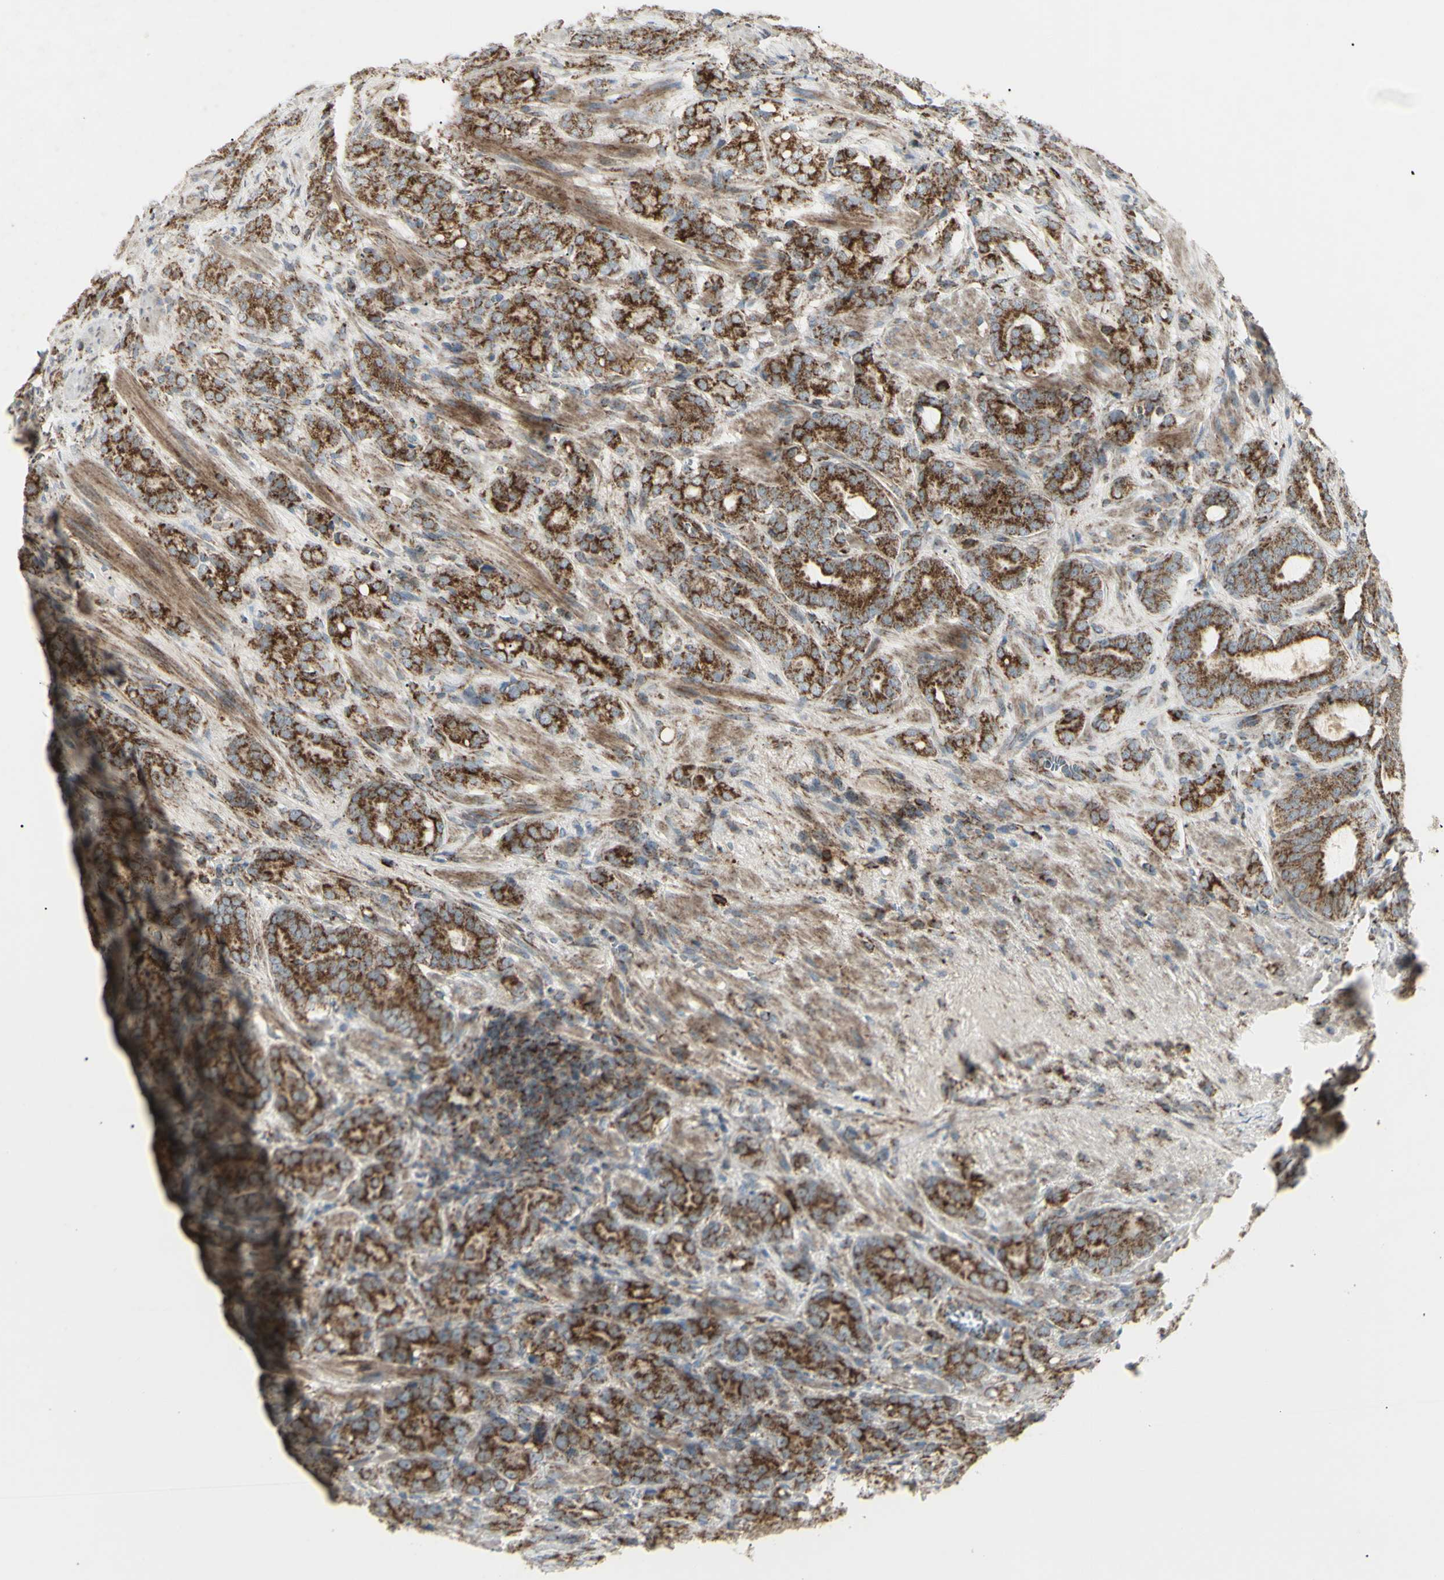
{"staining": {"intensity": "strong", "quantity": ">75%", "location": "cytoplasmic/membranous"}, "tissue": "prostate cancer", "cell_type": "Tumor cells", "image_type": "cancer", "snomed": [{"axis": "morphology", "description": "Adenocarcinoma, High grade"}, {"axis": "topography", "description": "Prostate"}], "caption": "Immunohistochemical staining of human high-grade adenocarcinoma (prostate) reveals high levels of strong cytoplasmic/membranous positivity in approximately >75% of tumor cells.", "gene": "CYB5R1", "patient": {"sex": "male", "age": 64}}